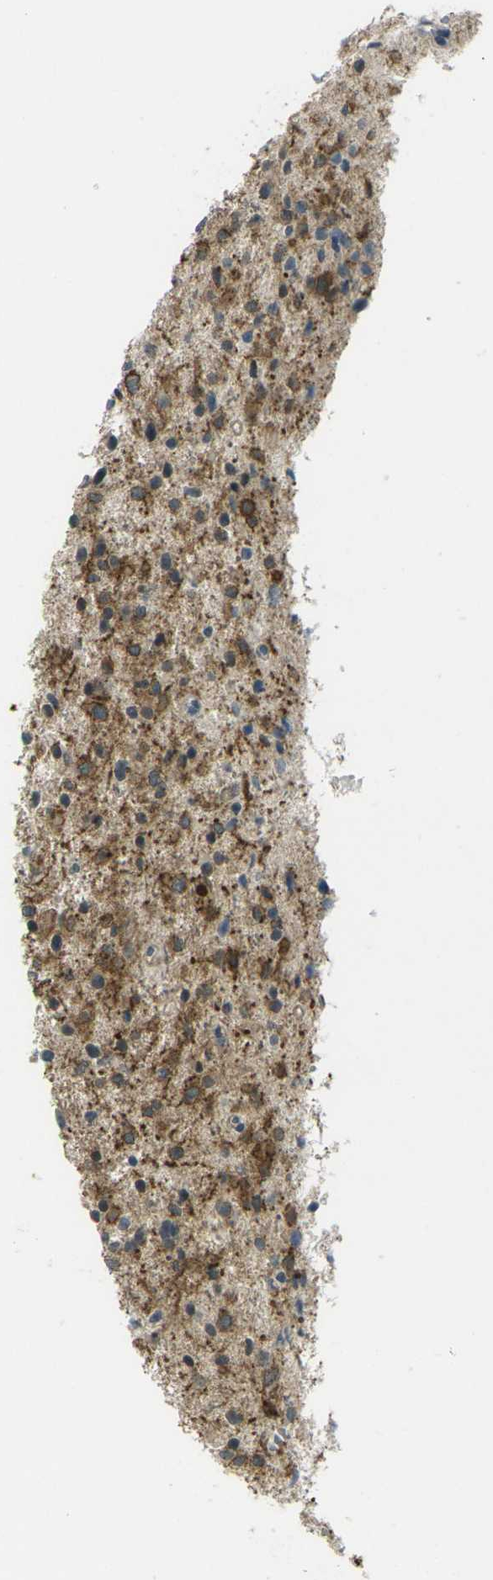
{"staining": {"intensity": "moderate", "quantity": "25%-75%", "location": "cytoplasmic/membranous"}, "tissue": "glioma", "cell_type": "Tumor cells", "image_type": "cancer", "snomed": [{"axis": "morphology", "description": "Glioma, malignant, Low grade"}, {"axis": "topography", "description": "Brain"}], "caption": "This micrograph reveals immunohistochemistry staining of human malignant glioma (low-grade), with medium moderate cytoplasmic/membranous staining in about 25%-75% of tumor cells.", "gene": "SPTBN2", "patient": {"sex": "female", "age": 37}}